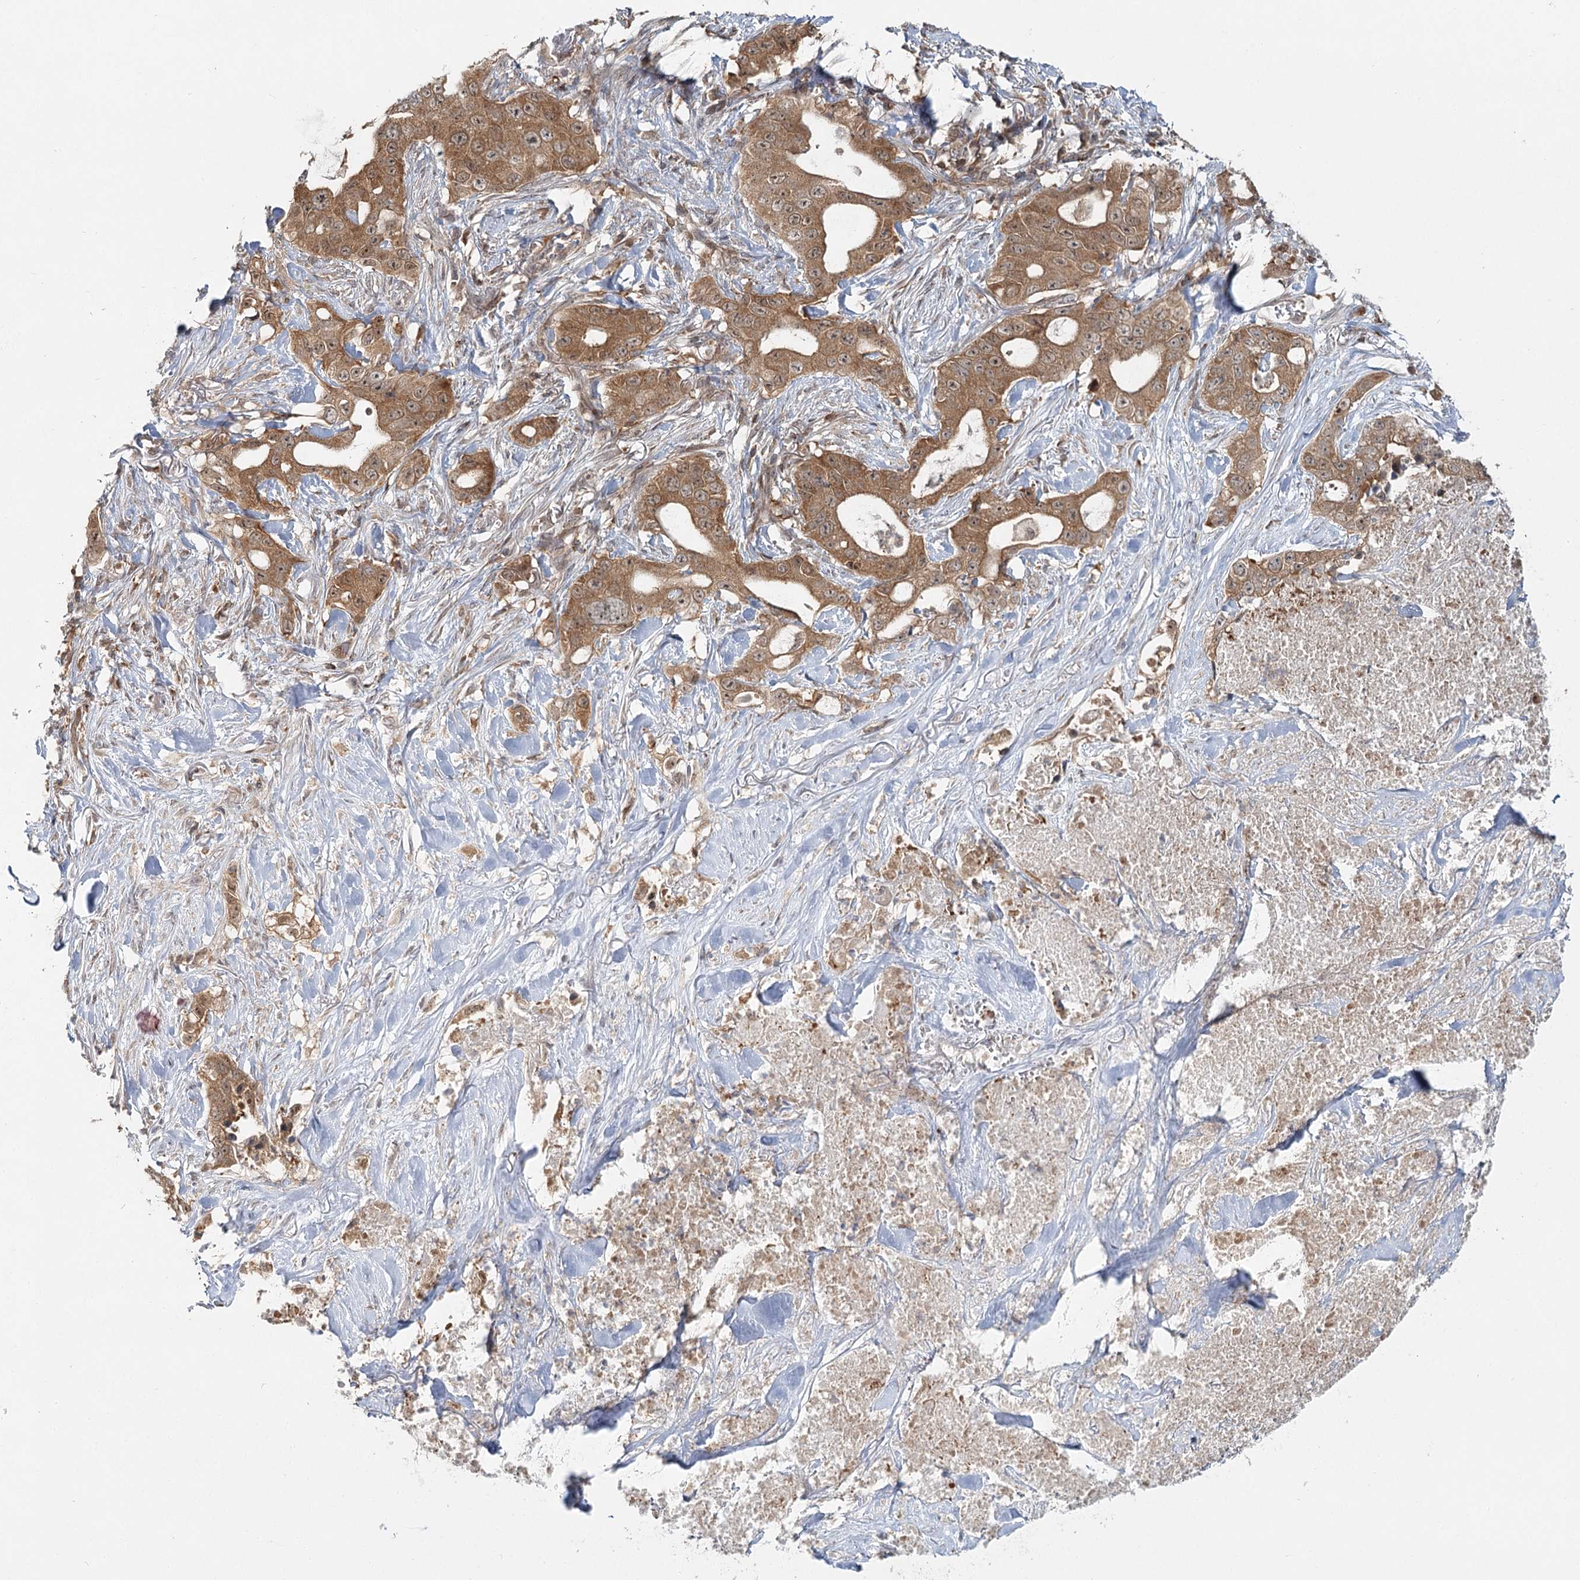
{"staining": {"intensity": "moderate", "quantity": ">75%", "location": "cytoplasmic/membranous"}, "tissue": "lung cancer", "cell_type": "Tumor cells", "image_type": "cancer", "snomed": [{"axis": "morphology", "description": "Adenocarcinoma, NOS"}, {"axis": "topography", "description": "Lung"}], "caption": "Immunohistochemistry (DAB (3,3'-diaminobenzidine)) staining of lung adenocarcinoma reveals moderate cytoplasmic/membranous protein staining in about >75% of tumor cells.", "gene": "FAM120B", "patient": {"sex": "female", "age": 51}}